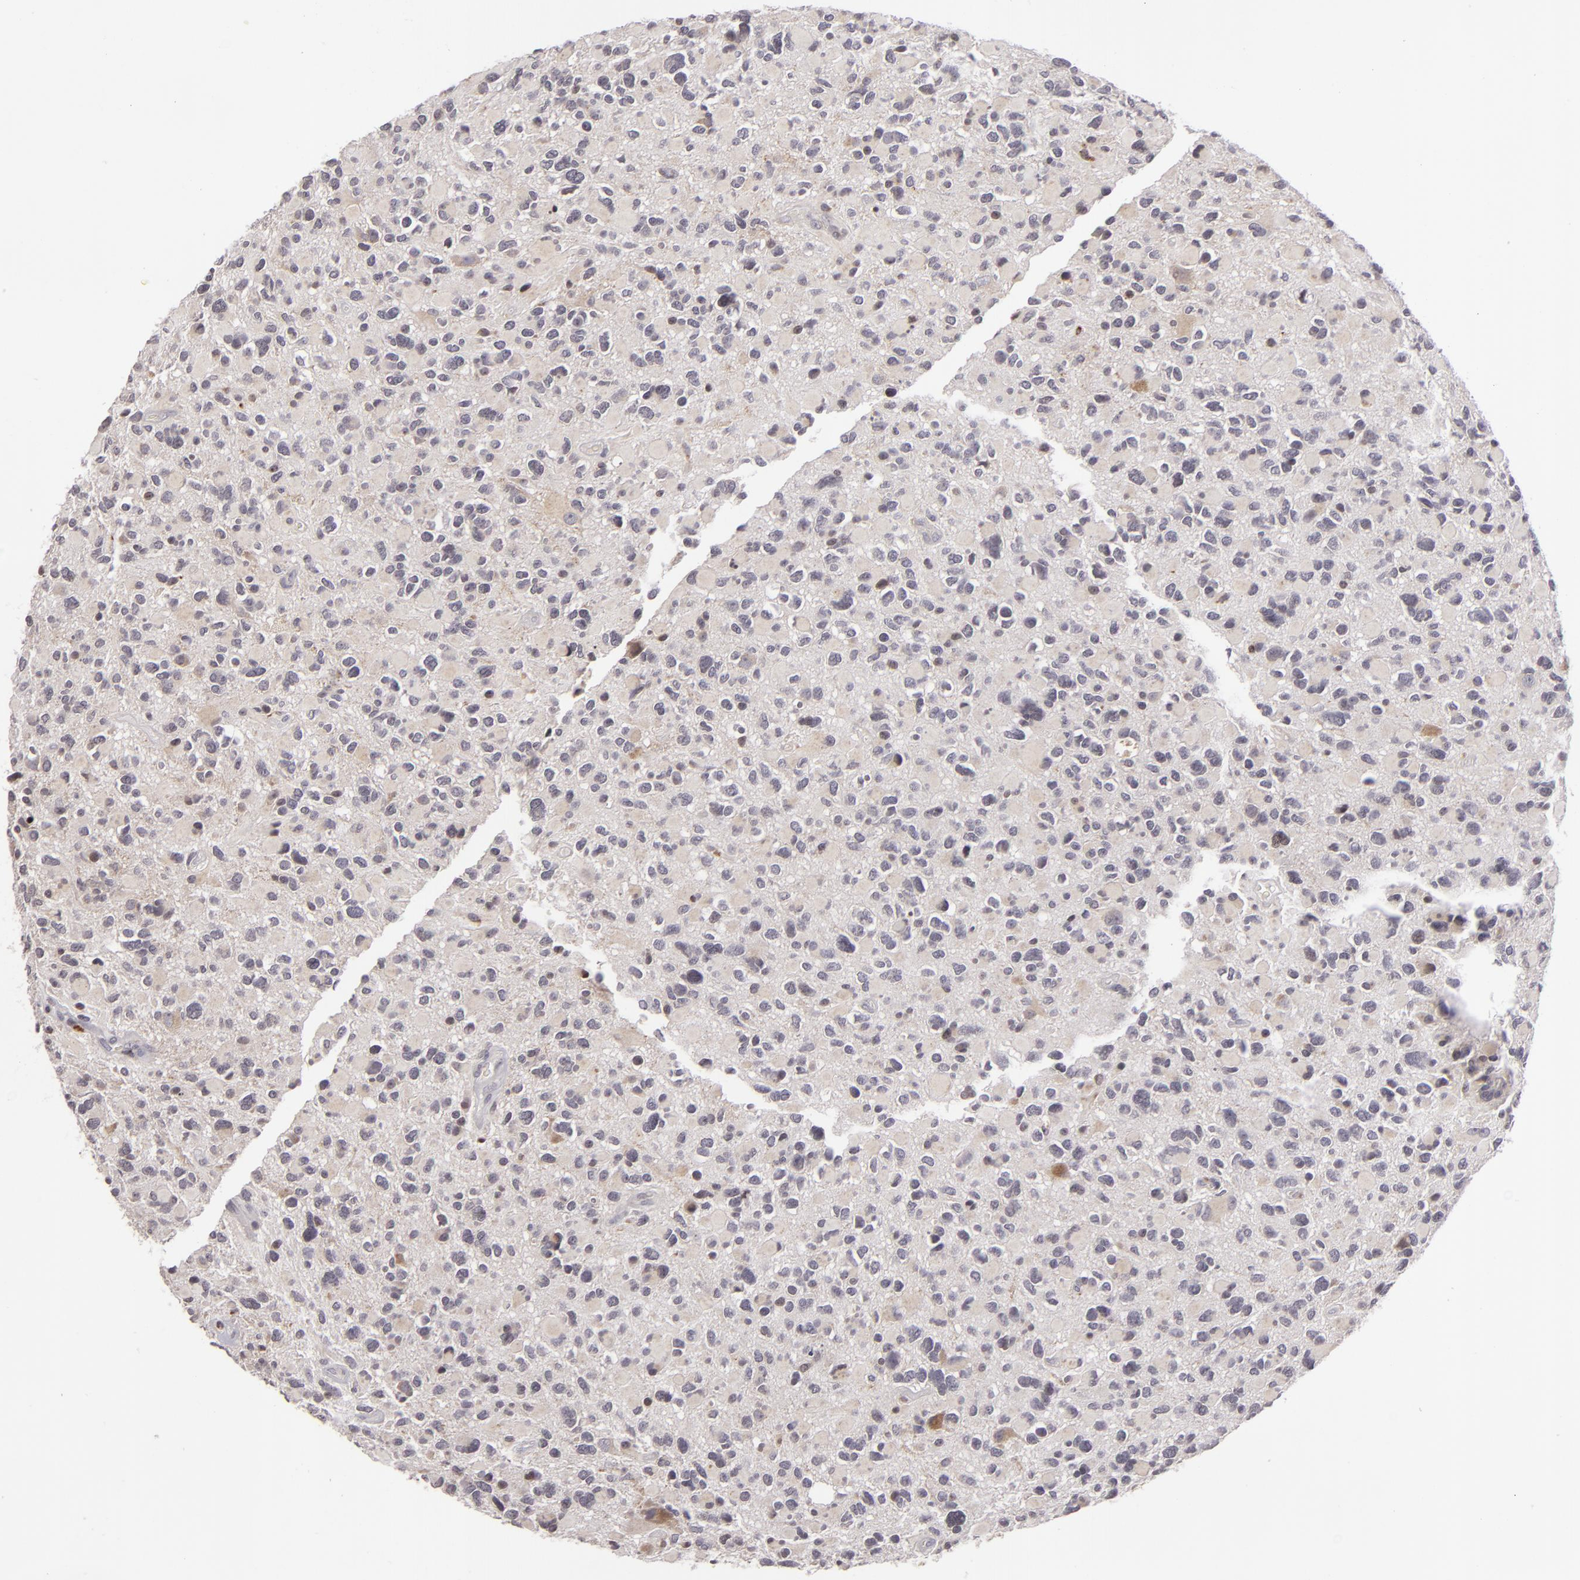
{"staining": {"intensity": "negative", "quantity": "none", "location": "none"}, "tissue": "glioma", "cell_type": "Tumor cells", "image_type": "cancer", "snomed": [{"axis": "morphology", "description": "Glioma, malignant, High grade"}, {"axis": "topography", "description": "Brain"}], "caption": "Immunohistochemistry histopathology image of human malignant glioma (high-grade) stained for a protein (brown), which reveals no expression in tumor cells. (DAB immunohistochemistry (IHC) visualized using brightfield microscopy, high magnification).", "gene": "AKAP6", "patient": {"sex": "female", "age": 37}}